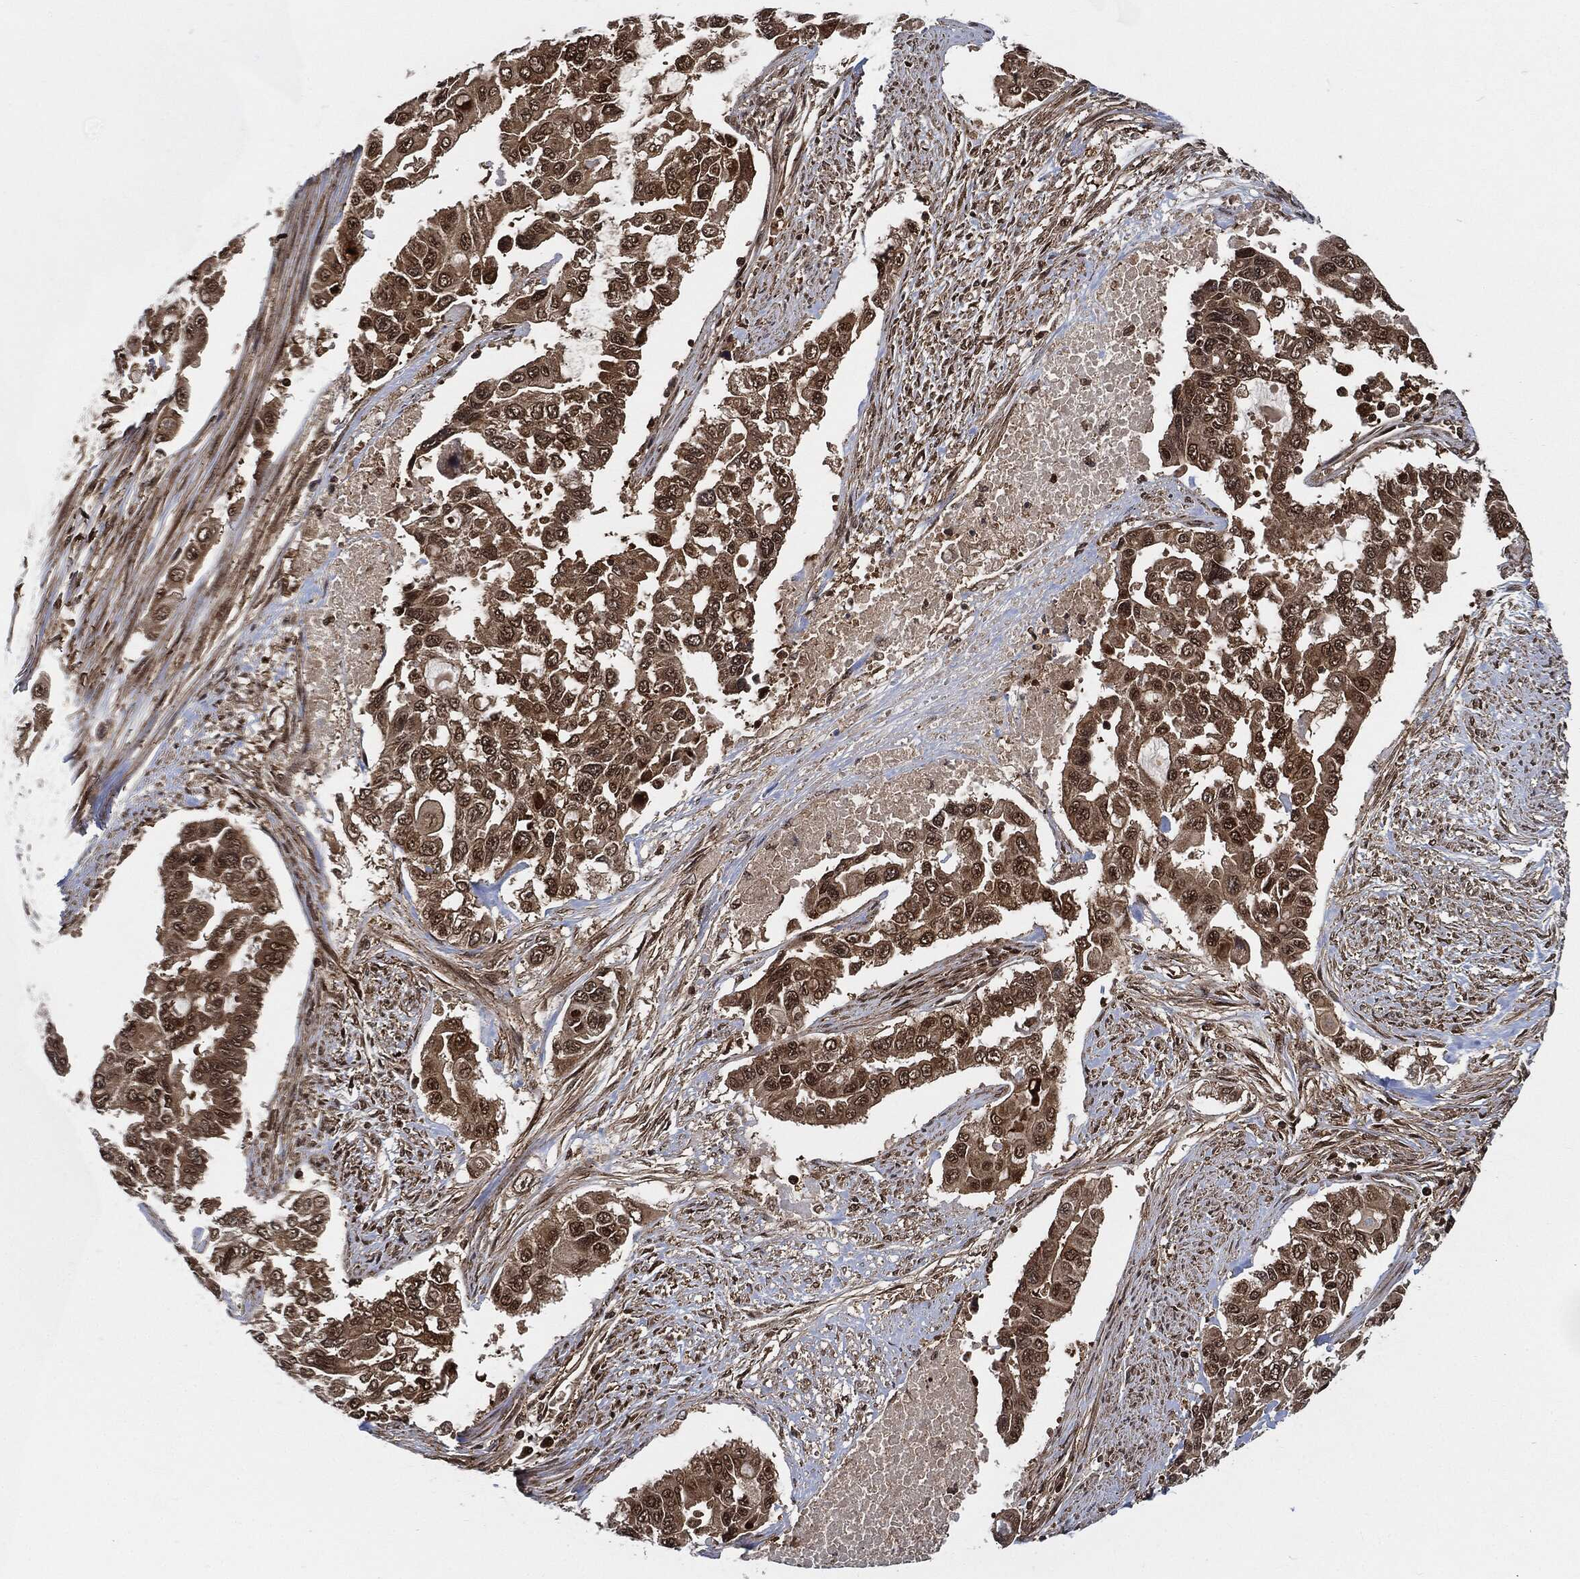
{"staining": {"intensity": "moderate", "quantity": ">75%", "location": "cytoplasmic/membranous,nuclear"}, "tissue": "endometrial cancer", "cell_type": "Tumor cells", "image_type": "cancer", "snomed": [{"axis": "morphology", "description": "Adenocarcinoma, NOS"}, {"axis": "topography", "description": "Uterus"}], "caption": "Human adenocarcinoma (endometrial) stained for a protein (brown) reveals moderate cytoplasmic/membranous and nuclear positive expression in about >75% of tumor cells.", "gene": "CUTA", "patient": {"sex": "female", "age": 59}}